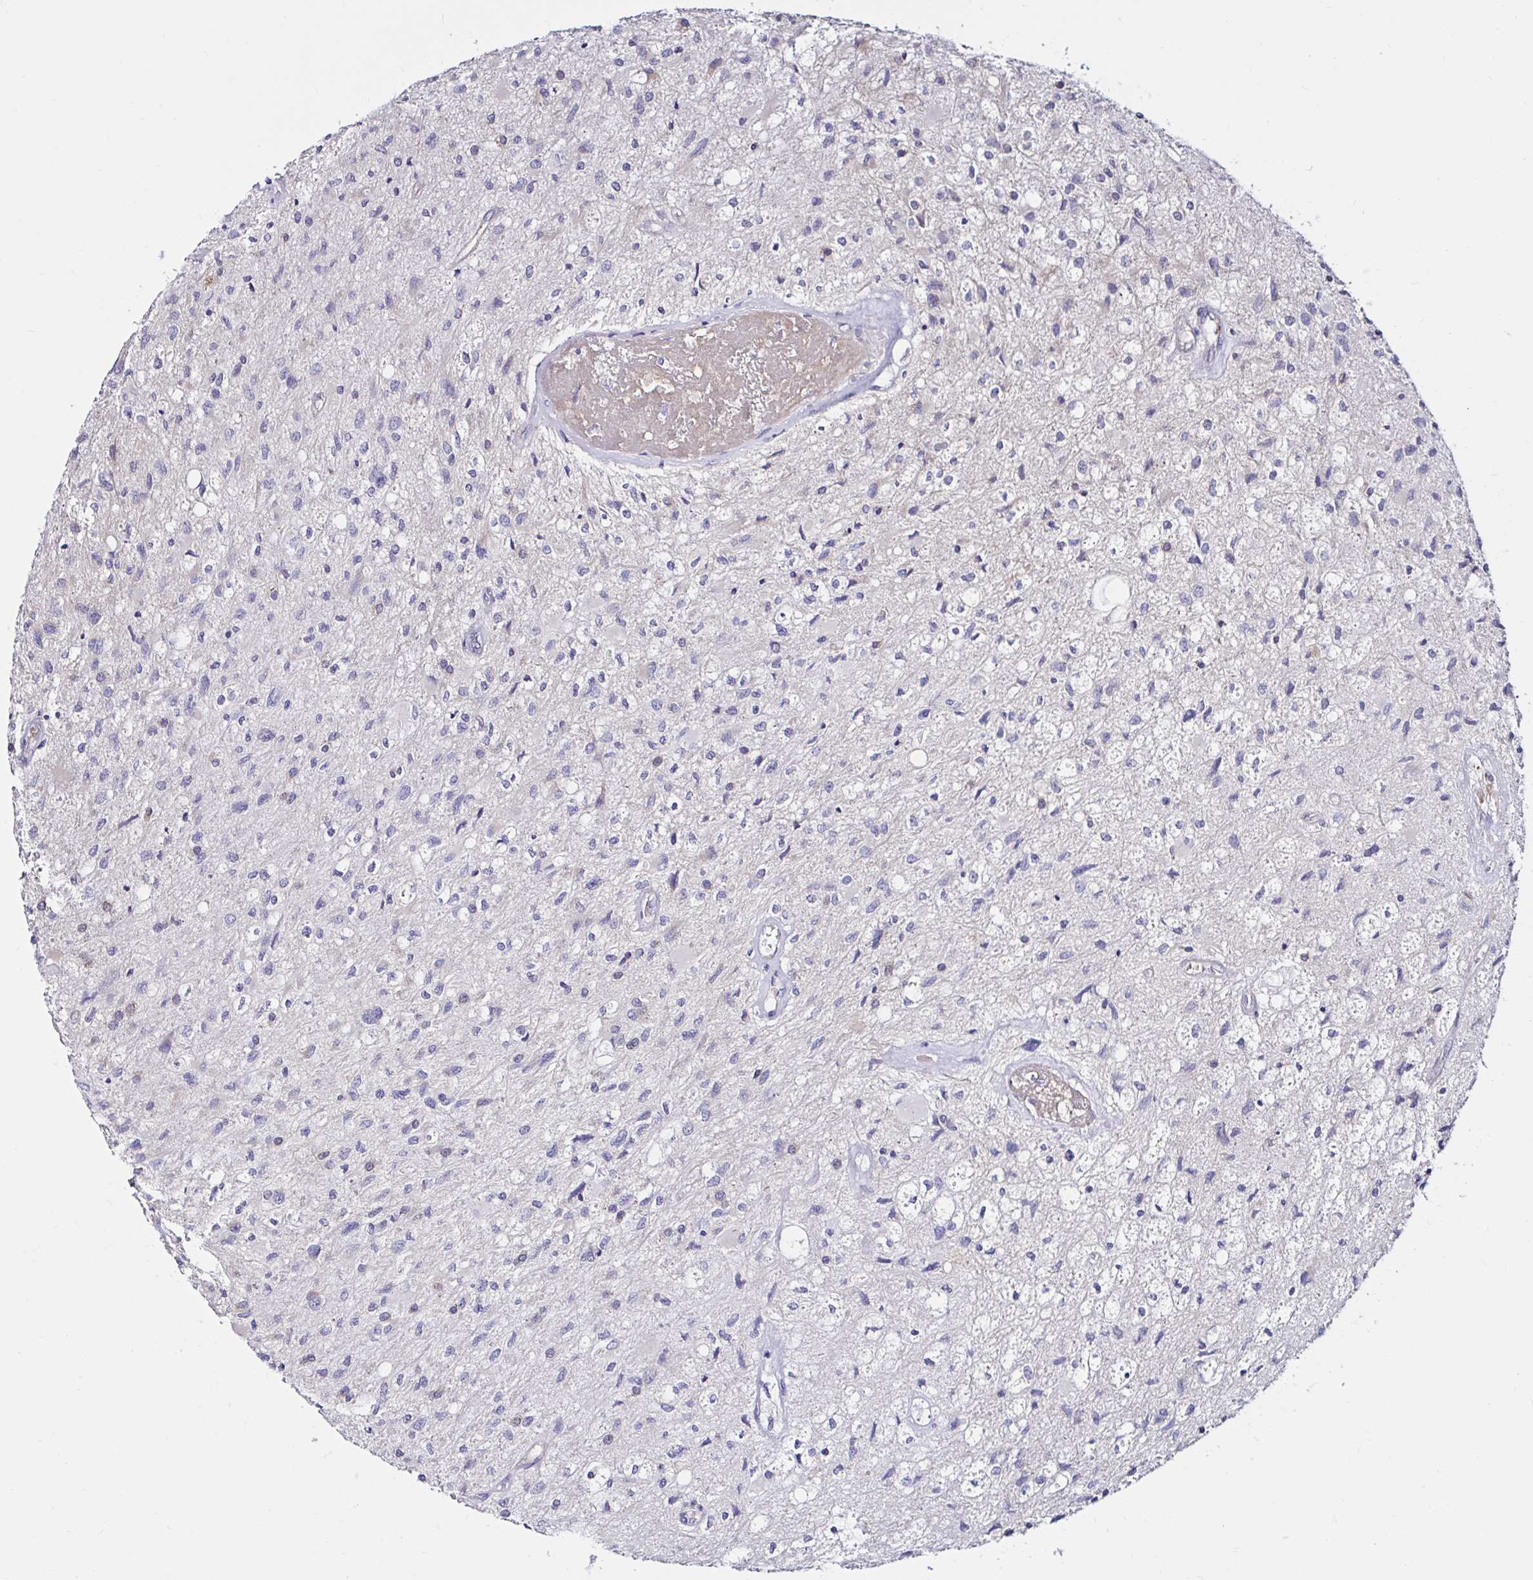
{"staining": {"intensity": "negative", "quantity": "none", "location": "none"}, "tissue": "glioma", "cell_type": "Tumor cells", "image_type": "cancer", "snomed": [{"axis": "morphology", "description": "Glioma, malignant, High grade"}, {"axis": "topography", "description": "Brain"}], "caption": "Photomicrograph shows no protein expression in tumor cells of malignant glioma (high-grade) tissue.", "gene": "VSIG2", "patient": {"sex": "female", "age": 70}}